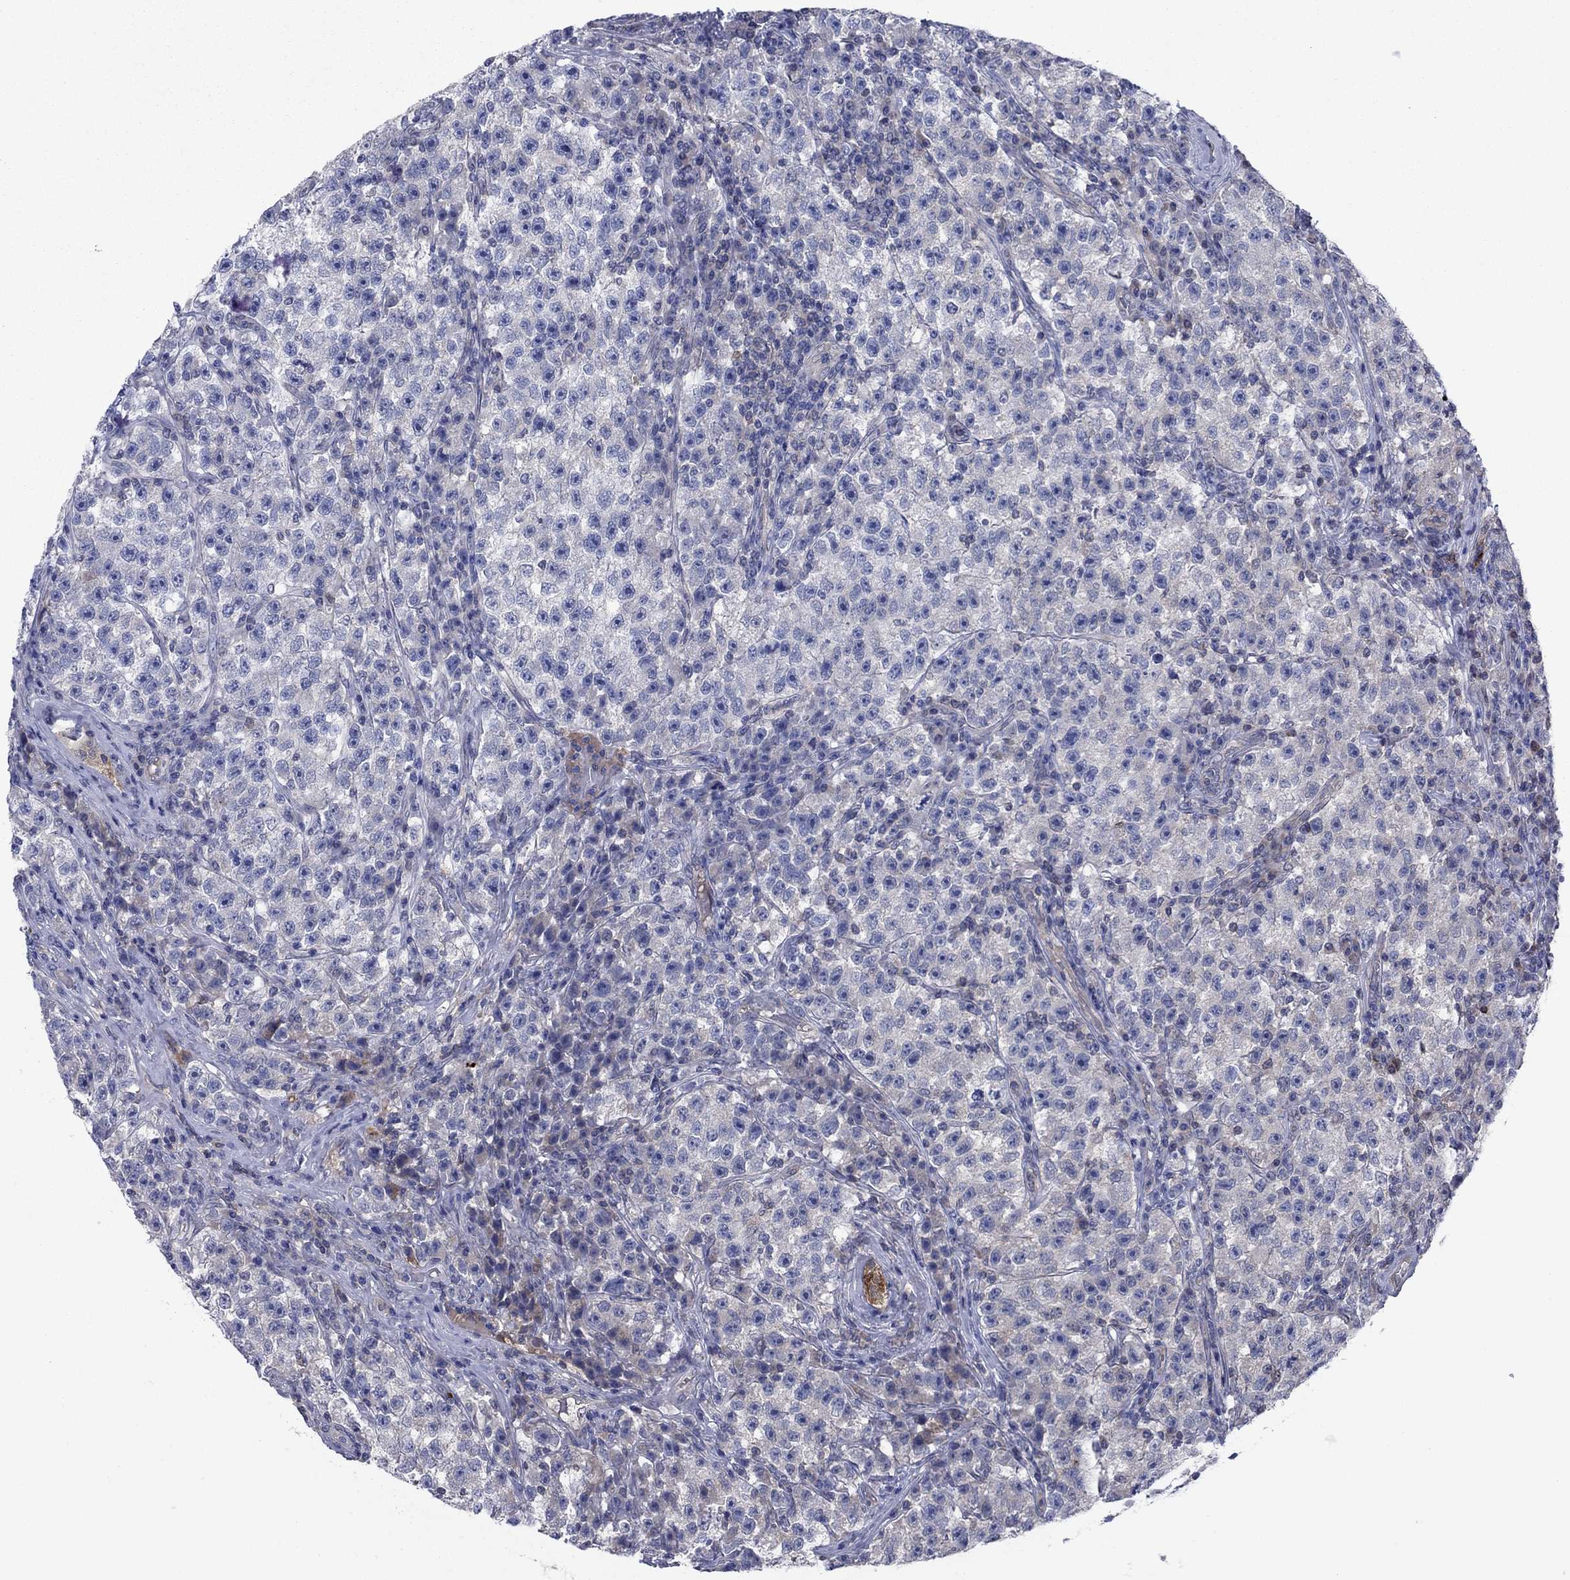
{"staining": {"intensity": "negative", "quantity": "none", "location": "none"}, "tissue": "testis cancer", "cell_type": "Tumor cells", "image_type": "cancer", "snomed": [{"axis": "morphology", "description": "Seminoma, NOS"}, {"axis": "topography", "description": "Testis"}], "caption": "This is an immunohistochemistry (IHC) image of human testis seminoma. There is no expression in tumor cells.", "gene": "GRHPR", "patient": {"sex": "male", "age": 22}}